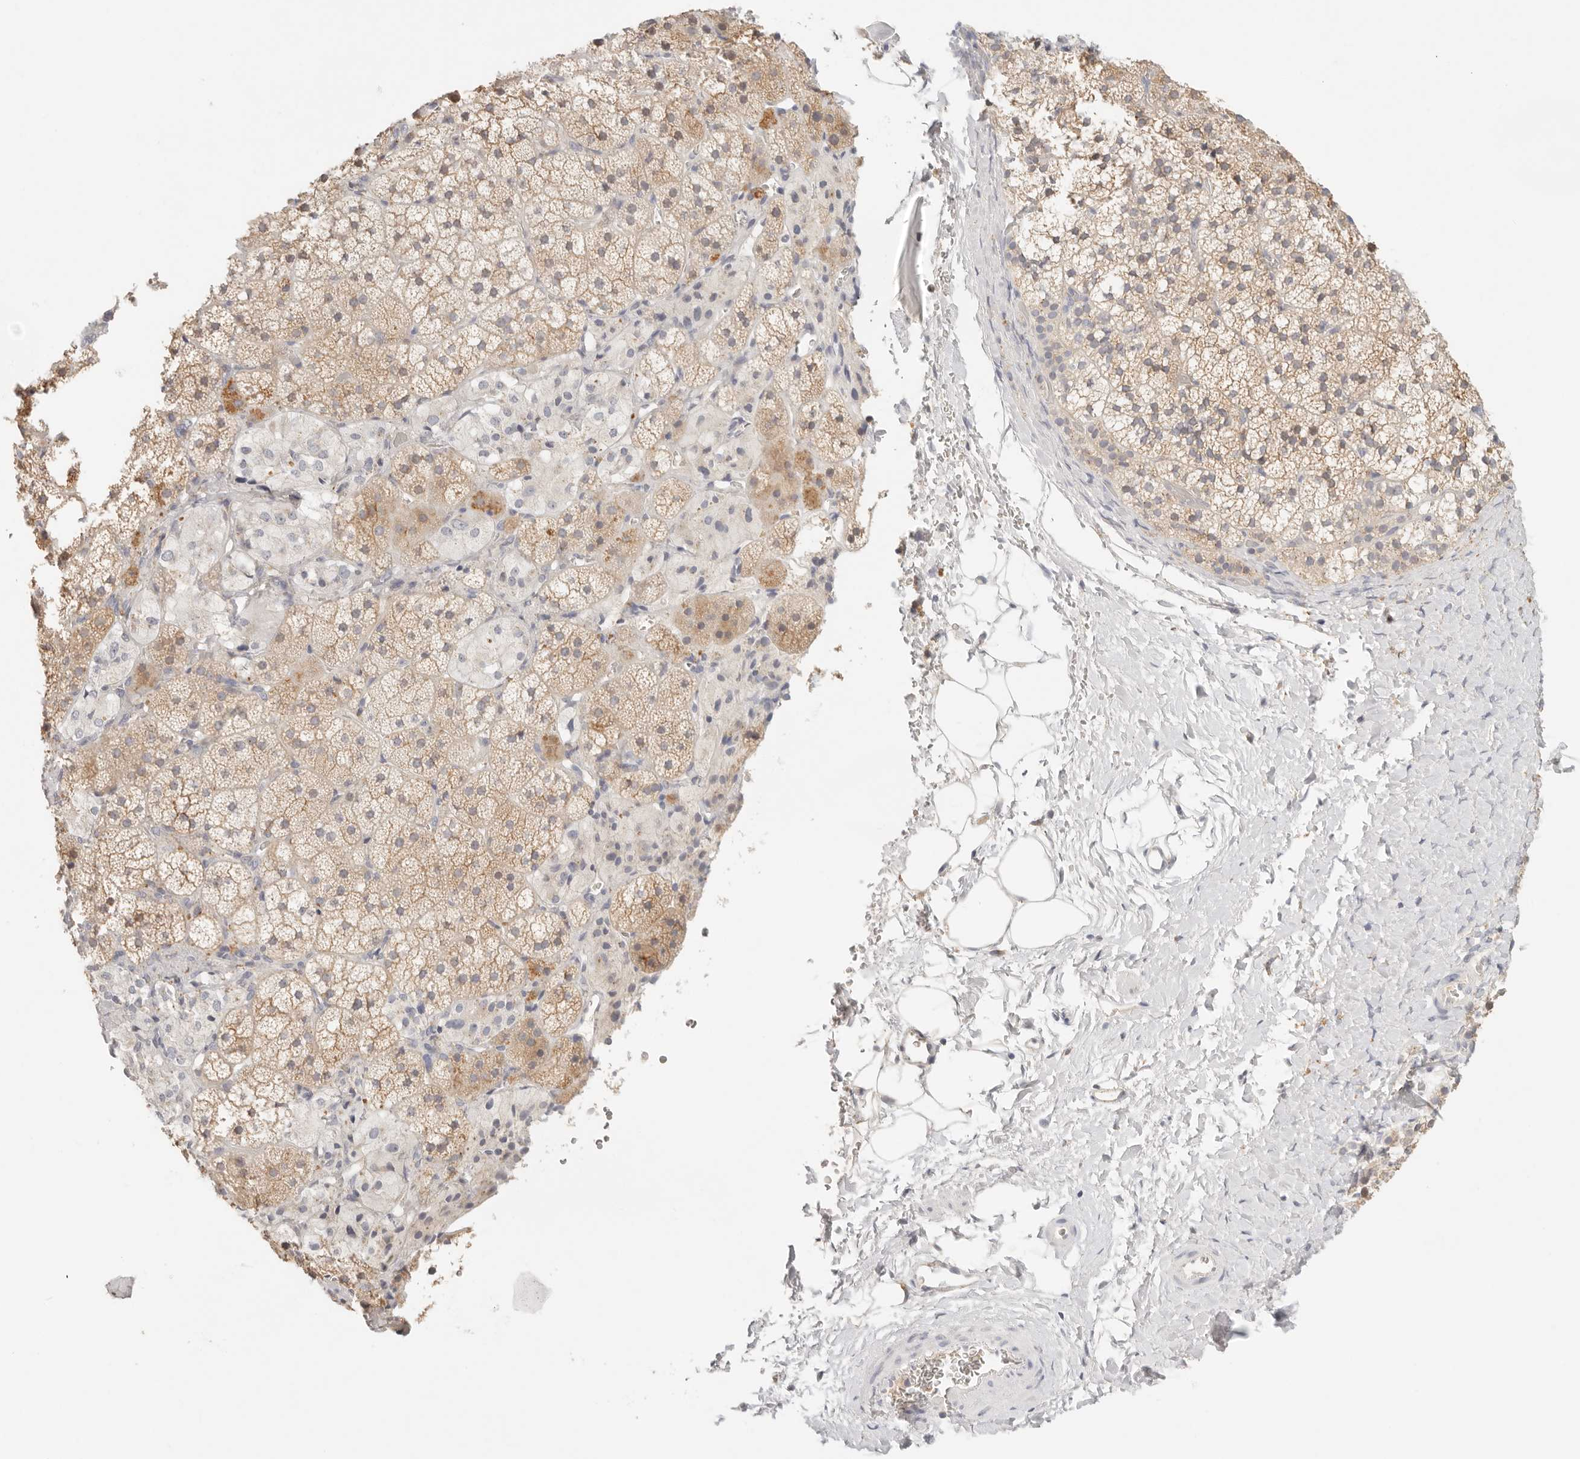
{"staining": {"intensity": "moderate", "quantity": "25%-75%", "location": "cytoplasmic/membranous"}, "tissue": "adrenal gland", "cell_type": "Glandular cells", "image_type": "normal", "snomed": [{"axis": "morphology", "description": "Normal tissue, NOS"}, {"axis": "topography", "description": "Adrenal gland"}], "caption": "Immunohistochemical staining of normal human adrenal gland reveals moderate cytoplasmic/membranous protein staining in about 25%-75% of glandular cells.", "gene": "CEP120", "patient": {"sex": "female", "age": 44}}